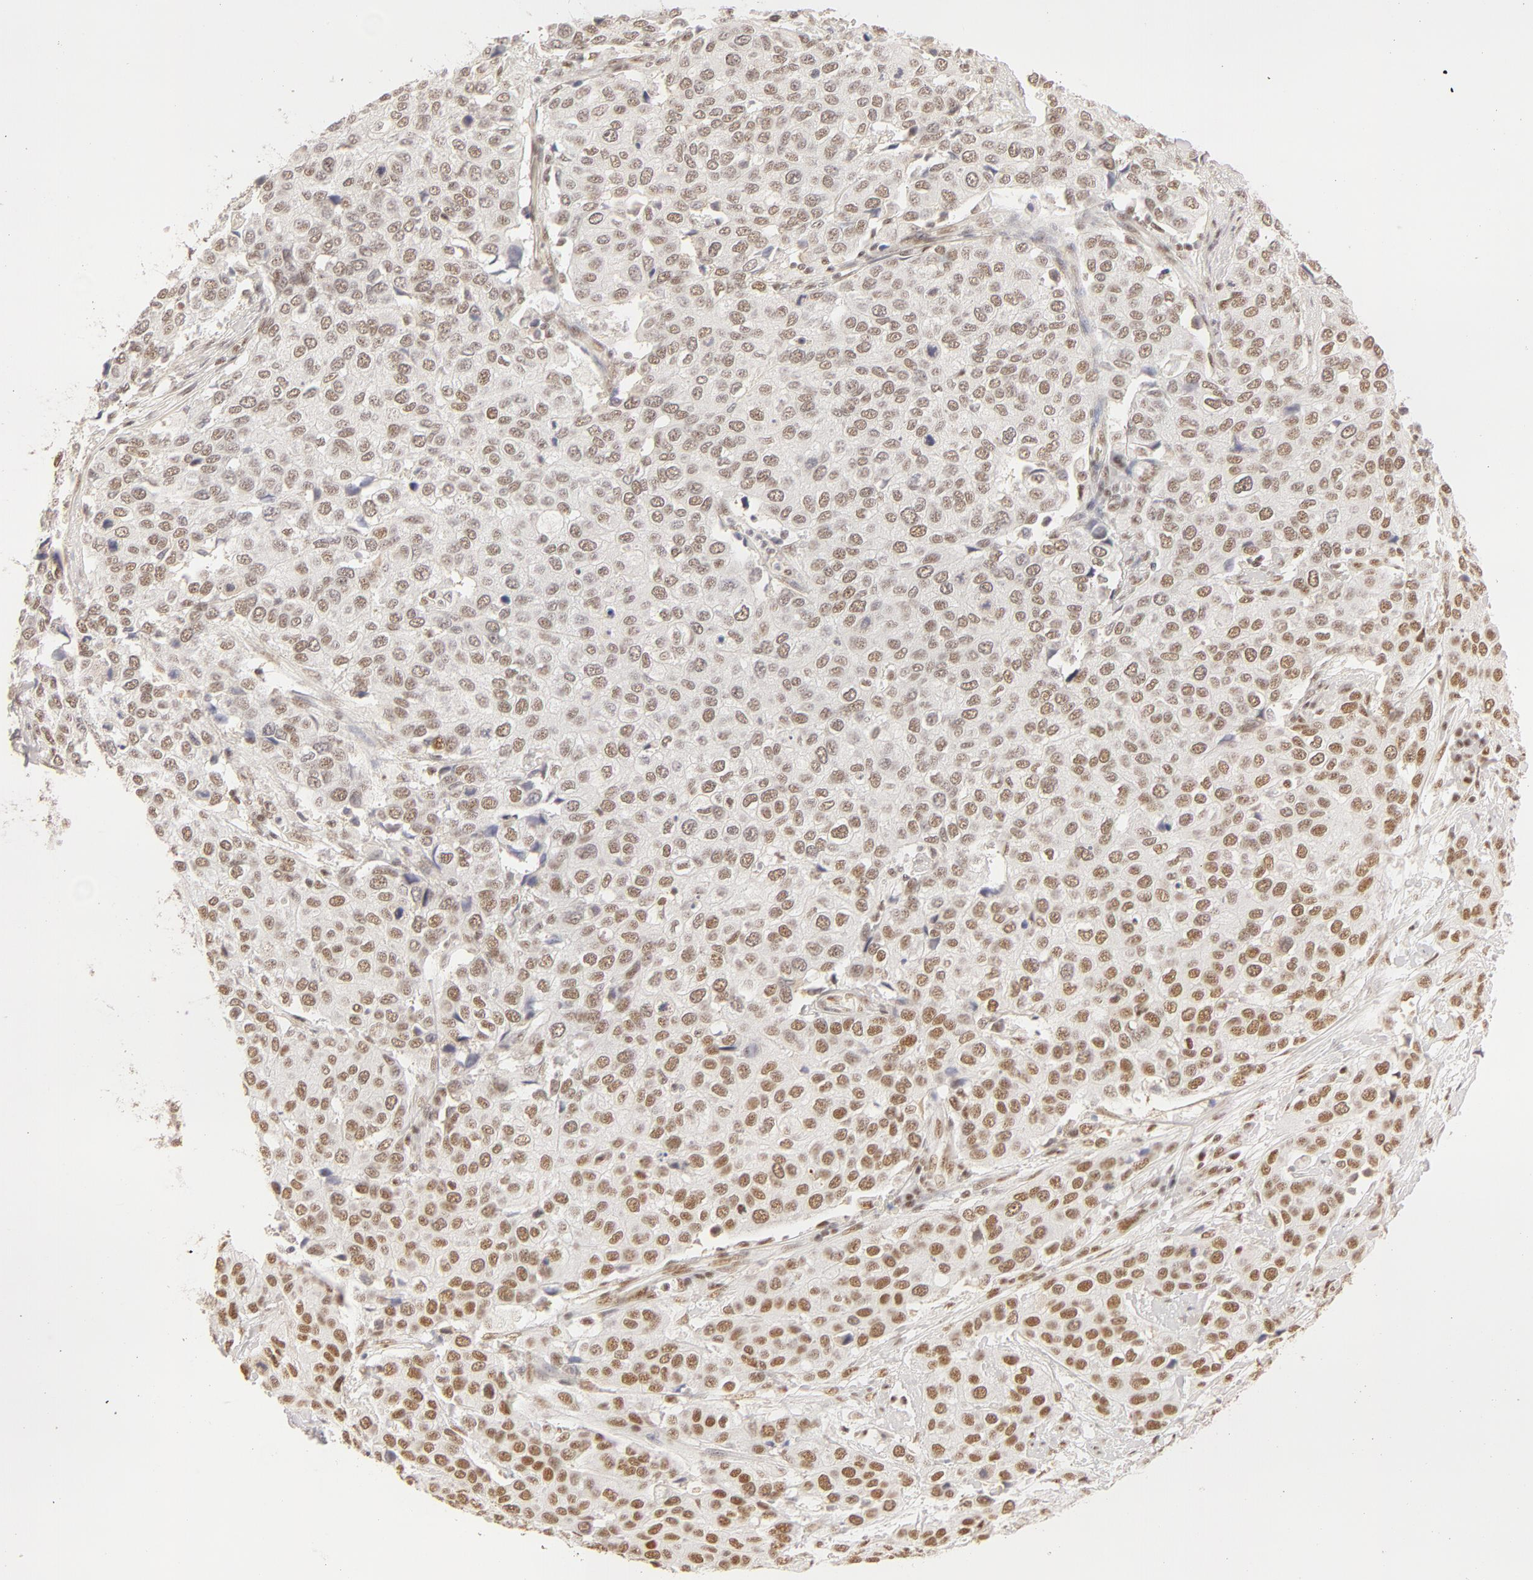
{"staining": {"intensity": "weak", "quantity": ">75%", "location": "nuclear"}, "tissue": "cervical cancer", "cell_type": "Tumor cells", "image_type": "cancer", "snomed": [{"axis": "morphology", "description": "Squamous cell carcinoma, NOS"}, {"axis": "topography", "description": "Cervix"}], "caption": "Tumor cells exhibit low levels of weak nuclear staining in approximately >75% of cells in human cervical cancer.", "gene": "RBM39", "patient": {"sex": "female", "age": 54}}